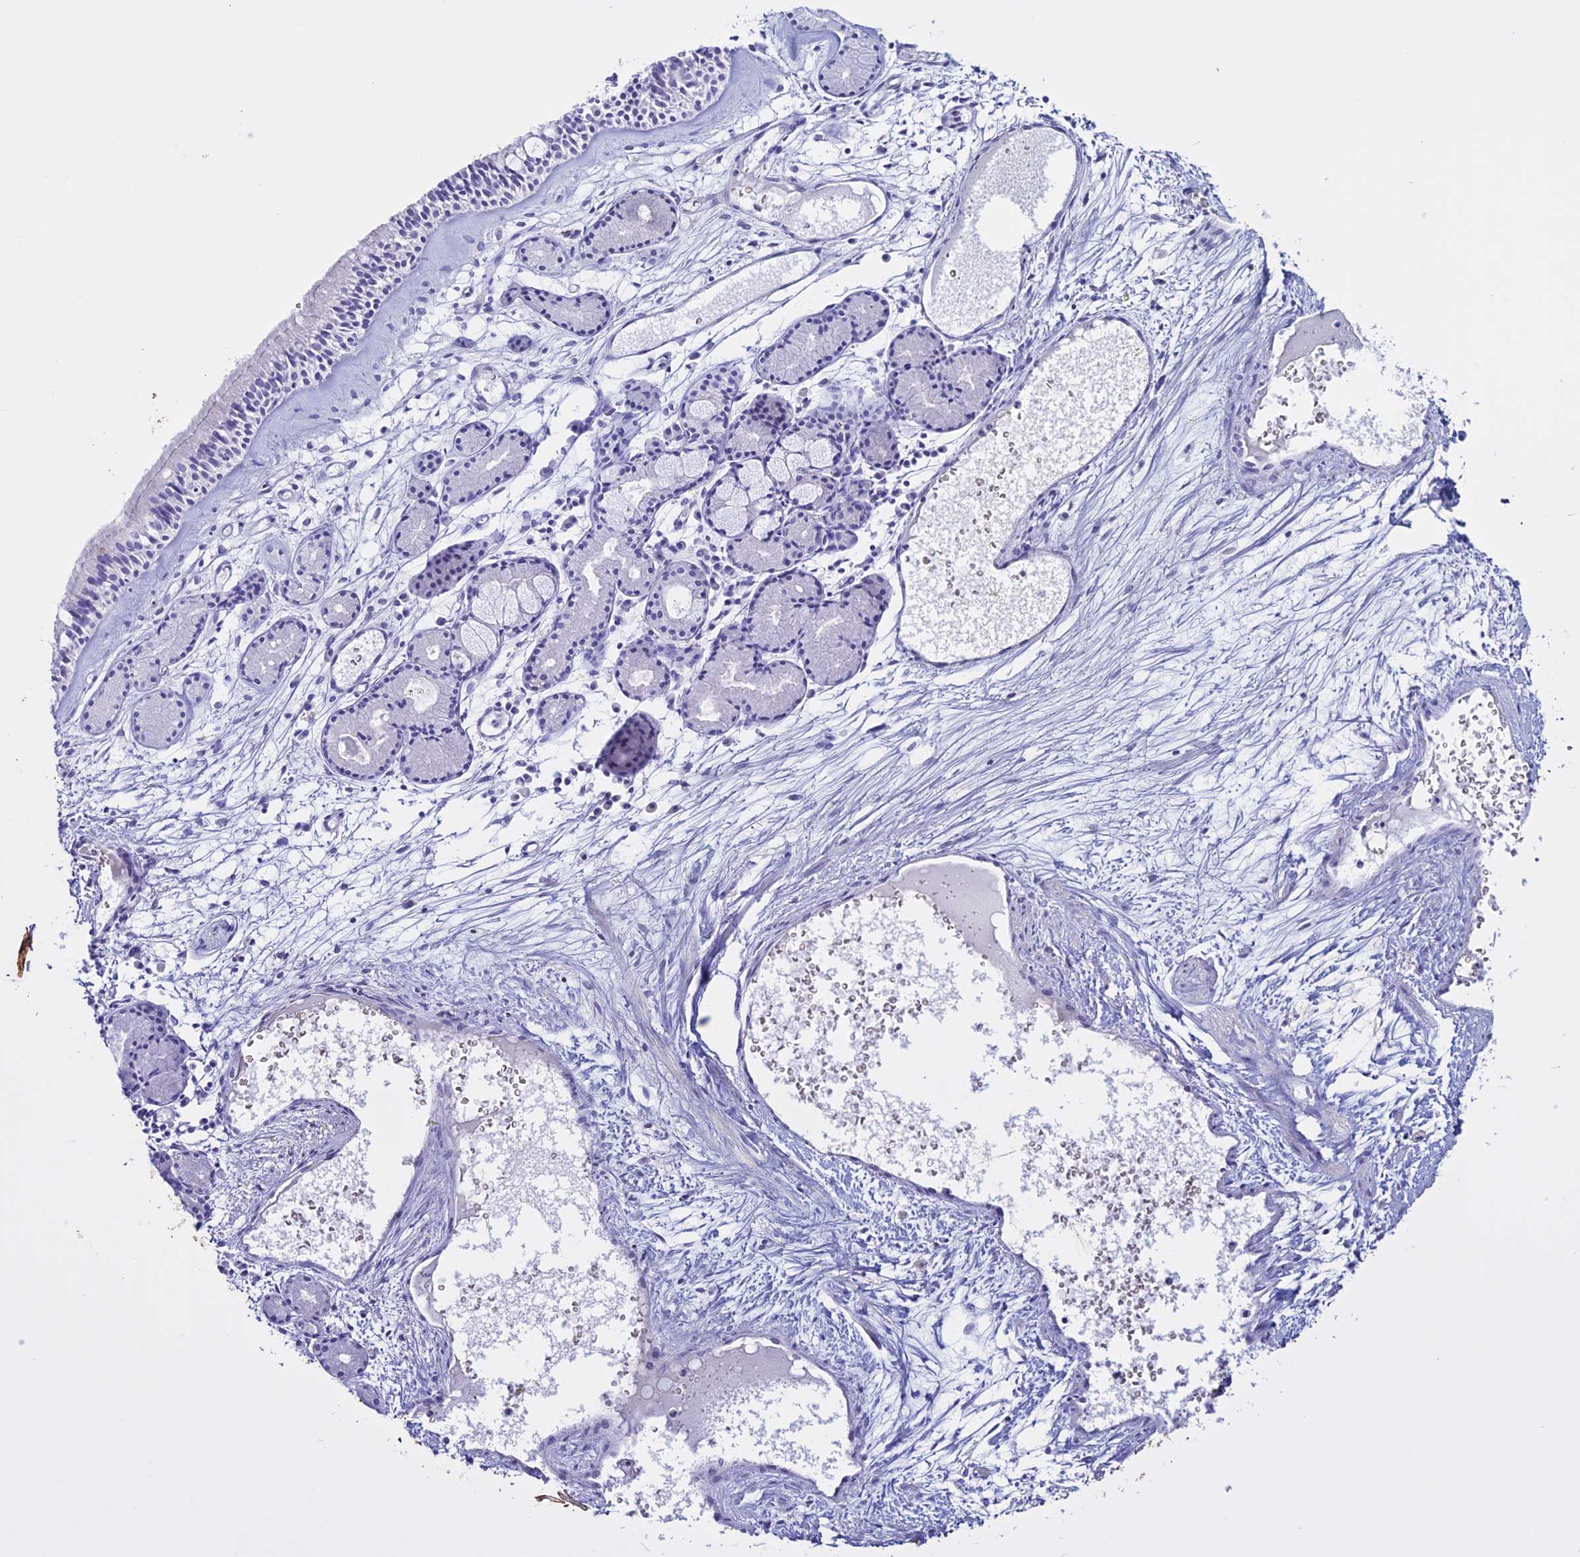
{"staining": {"intensity": "negative", "quantity": "none", "location": "none"}, "tissue": "nasopharynx", "cell_type": "Respiratory epithelial cells", "image_type": "normal", "snomed": [{"axis": "morphology", "description": "Normal tissue, NOS"}, {"axis": "topography", "description": "Nasopharynx"}], "caption": "DAB (3,3'-diaminobenzidine) immunohistochemical staining of benign human nasopharynx demonstrates no significant expression in respiratory epithelial cells.", "gene": "CLEC2L", "patient": {"sex": "male", "age": 81}}